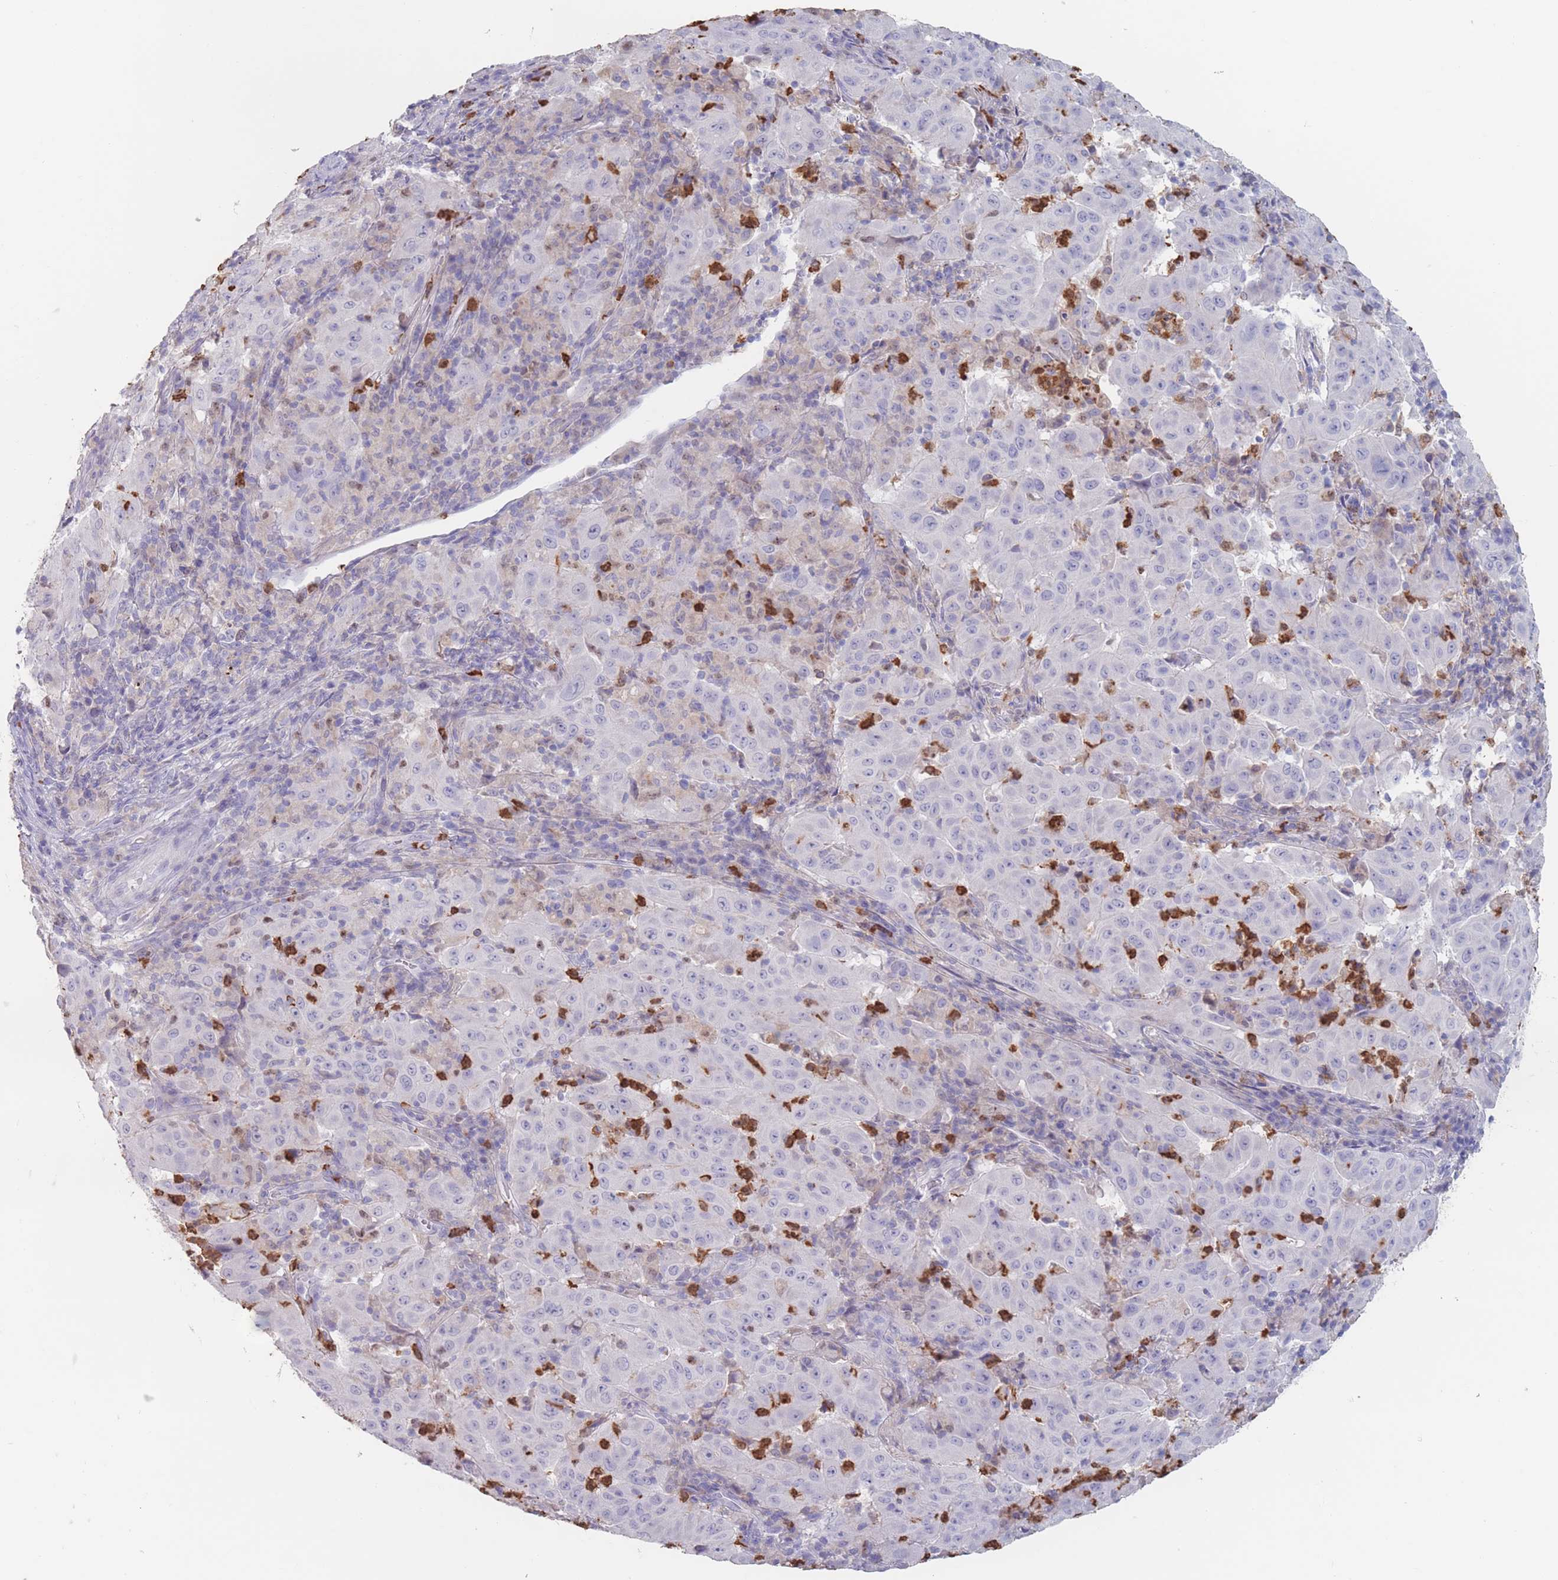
{"staining": {"intensity": "negative", "quantity": "none", "location": "none"}, "tissue": "pancreatic cancer", "cell_type": "Tumor cells", "image_type": "cancer", "snomed": [{"axis": "morphology", "description": "Adenocarcinoma, NOS"}, {"axis": "topography", "description": "Pancreas"}], "caption": "Immunohistochemistry (IHC) photomicrograph of human pancreatic cancer (adenocarcinoma) stained for a protein (brown), which shows no expression in tumor cells.", "gene": "ATP1A3", "patient": {"sex": "male", "age": 63}}